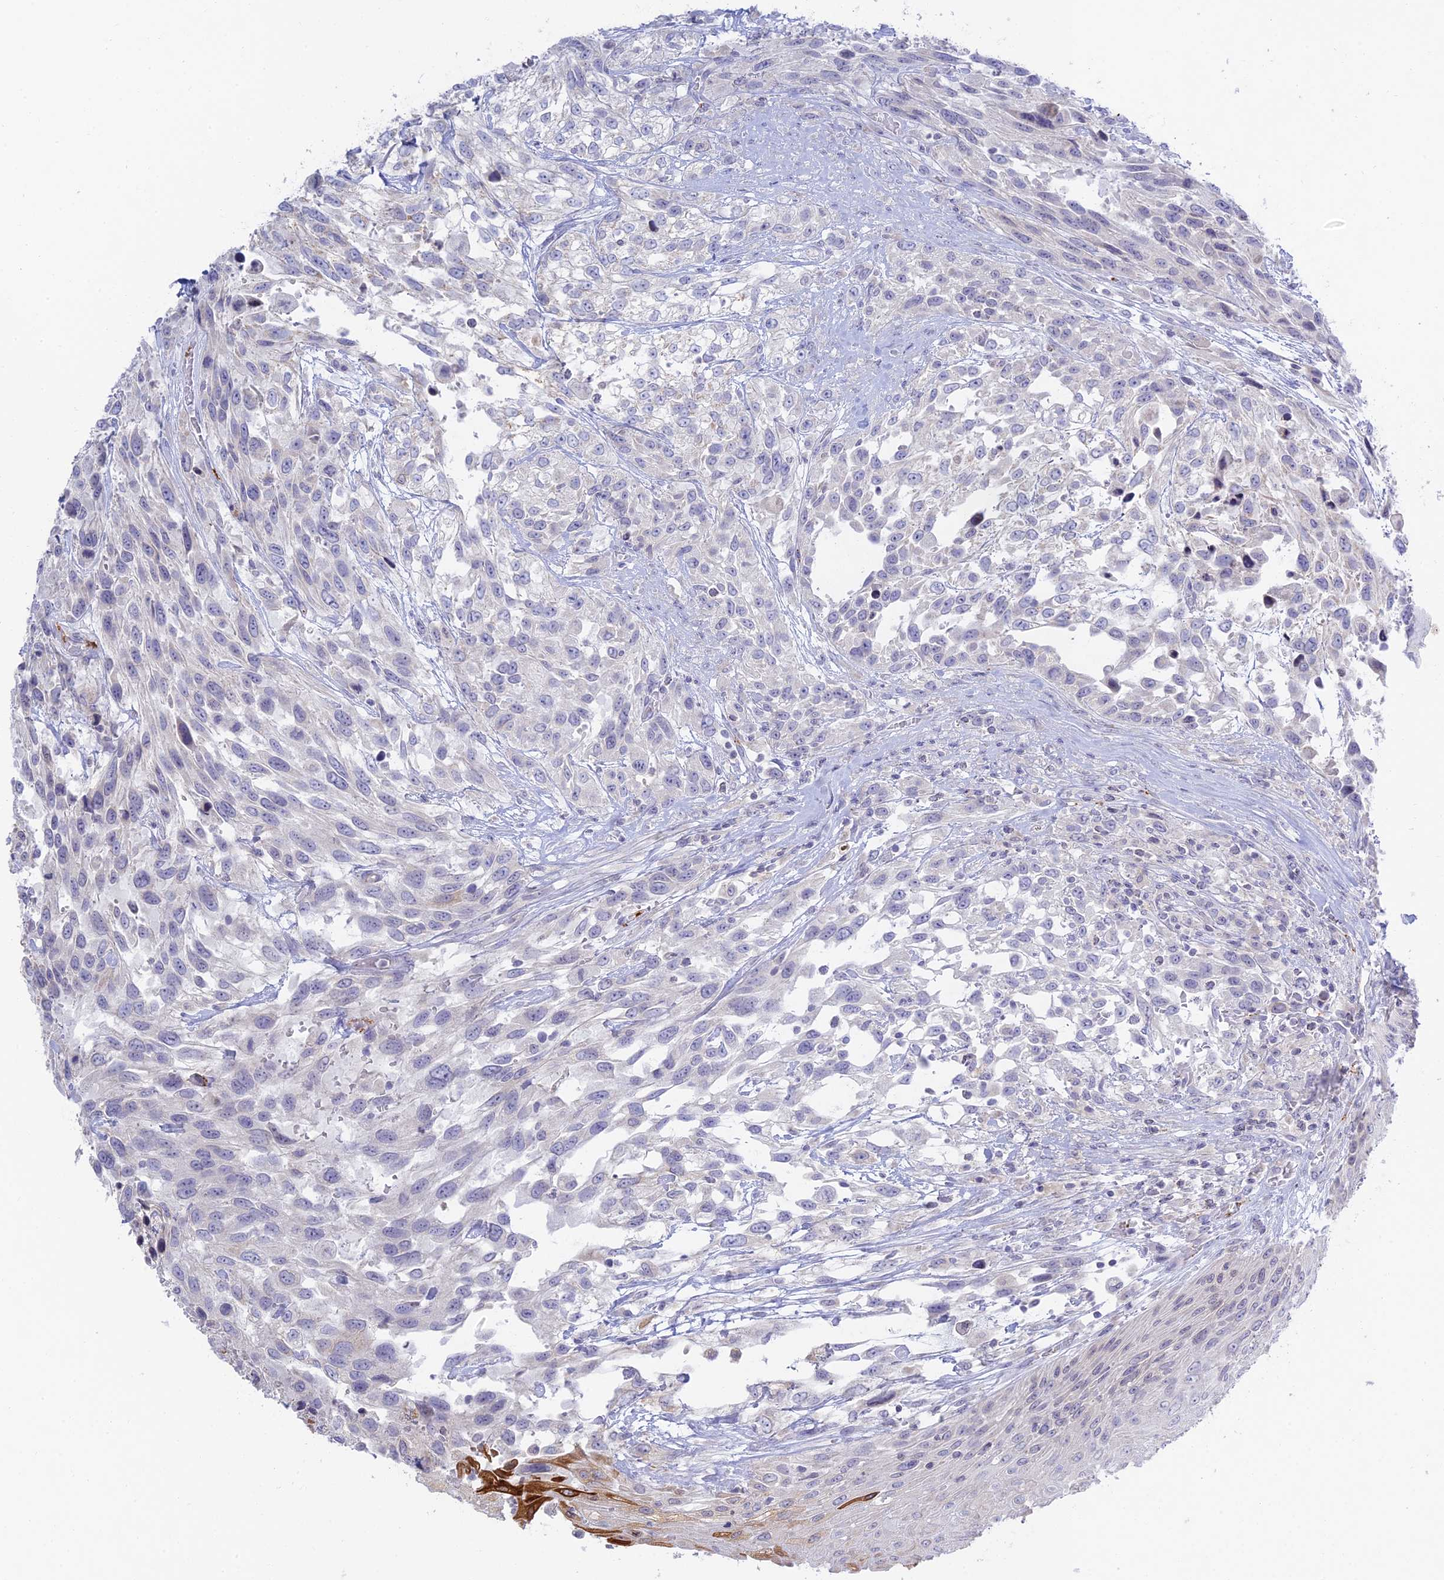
{"staining": {"intensity": "negative", "quantity": "none", "location": "none"}, "tissue": "urothelial cancer", "cell_type": "Tumor cells", "image_type": "cancer", "snomed": [{"axis": "morphology", "description": "Urothelial carcinoma, High grade"}, {"axis": "topography", "description": "Urinary bladder"}], "caption": "Urothelial cancer was stained to show a protein in brown. There is no significant positivity in tumor cells.", "gene": "TMEM40", "patient": {"sex": "female", "age": 70}}